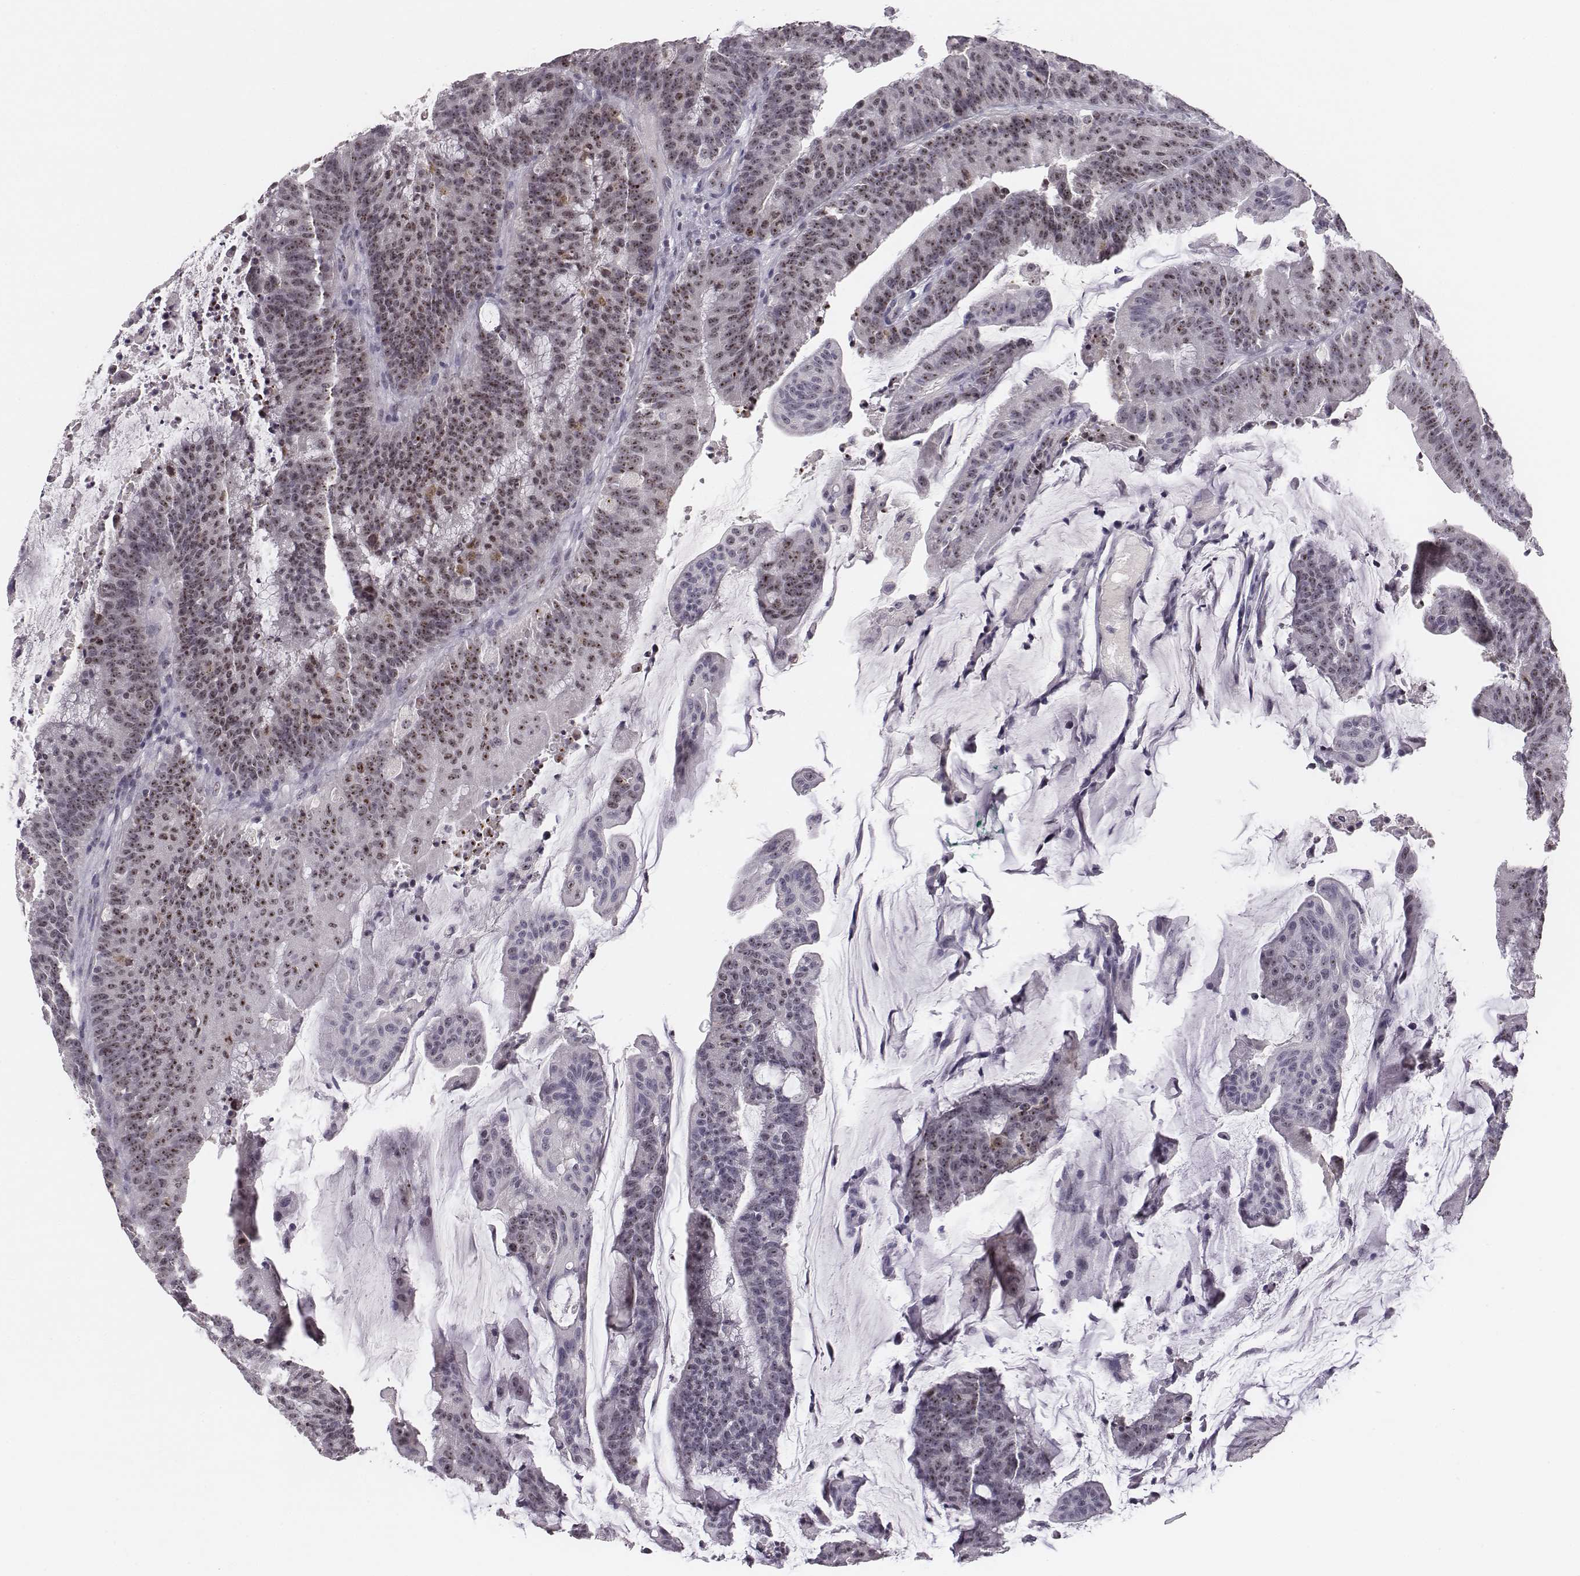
{"staining": {"intensity": "strong", "quantity": "25%-75%", "location": "nuclear"}, "tissue": "colorectal cancer", "cell_type": "Tumor cells", "image_type": "cancer", "snomed": [{"axis": "morphology", "description": "Adenocarcinoma, NOS"}, {"axis": "topography", "description": "Colon"}], "caption": "Tumor cells show high levels of strong nuclear expression in about 25%-75% of cells in colorectal cancer (adenocarcinoma).", "gene": "NIFK", "patient": {"sex": "female", "age": 78}}